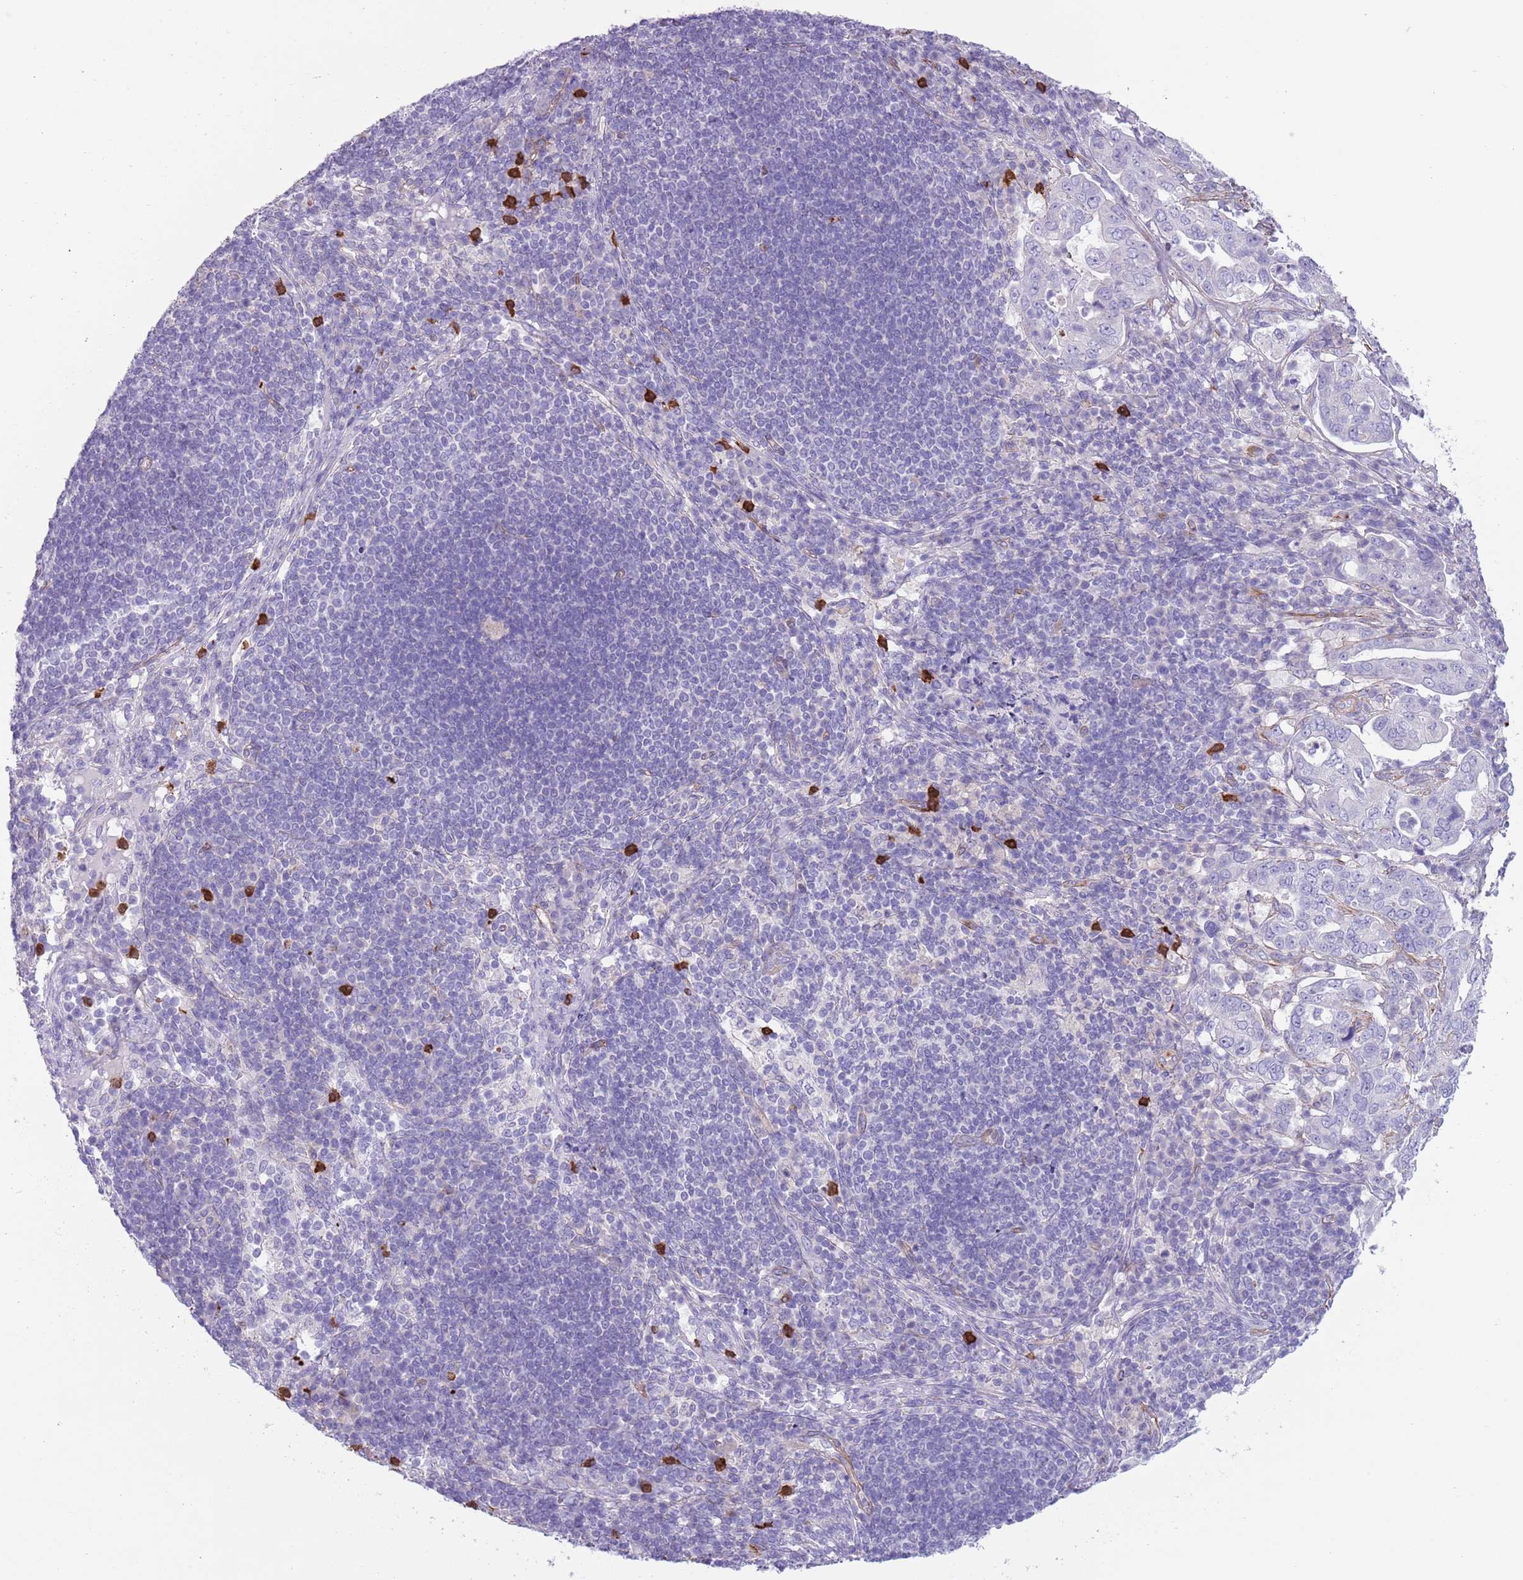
{"staining": {"intensity": "negative", "quantity": "none", "location": "none"}, "tissue": "pancreatic cancer", "cell_type": "Tumor cells", "image_type": "cancer", "snomed": [{"axis": "morphology", "description": "Normal tissue, NOS"}, {"axis": "morphology", "description": "Adenocarcinoma, NOS"}, {"axis": "topography", "description": "Lymph node"}, {"axis": "topography", "description": "Pancreas"}], "caption": "DAB immunohistochemical staining of adenocarcinoma (pancreatic) displays no significant positivity in tumor cells. (Brightfield microscopy of DAB (3,3'-diaminobenzidine) IHC at high magnification).", "gene": "TSGA13", "patient": {"sex": "female", "age": 67}}